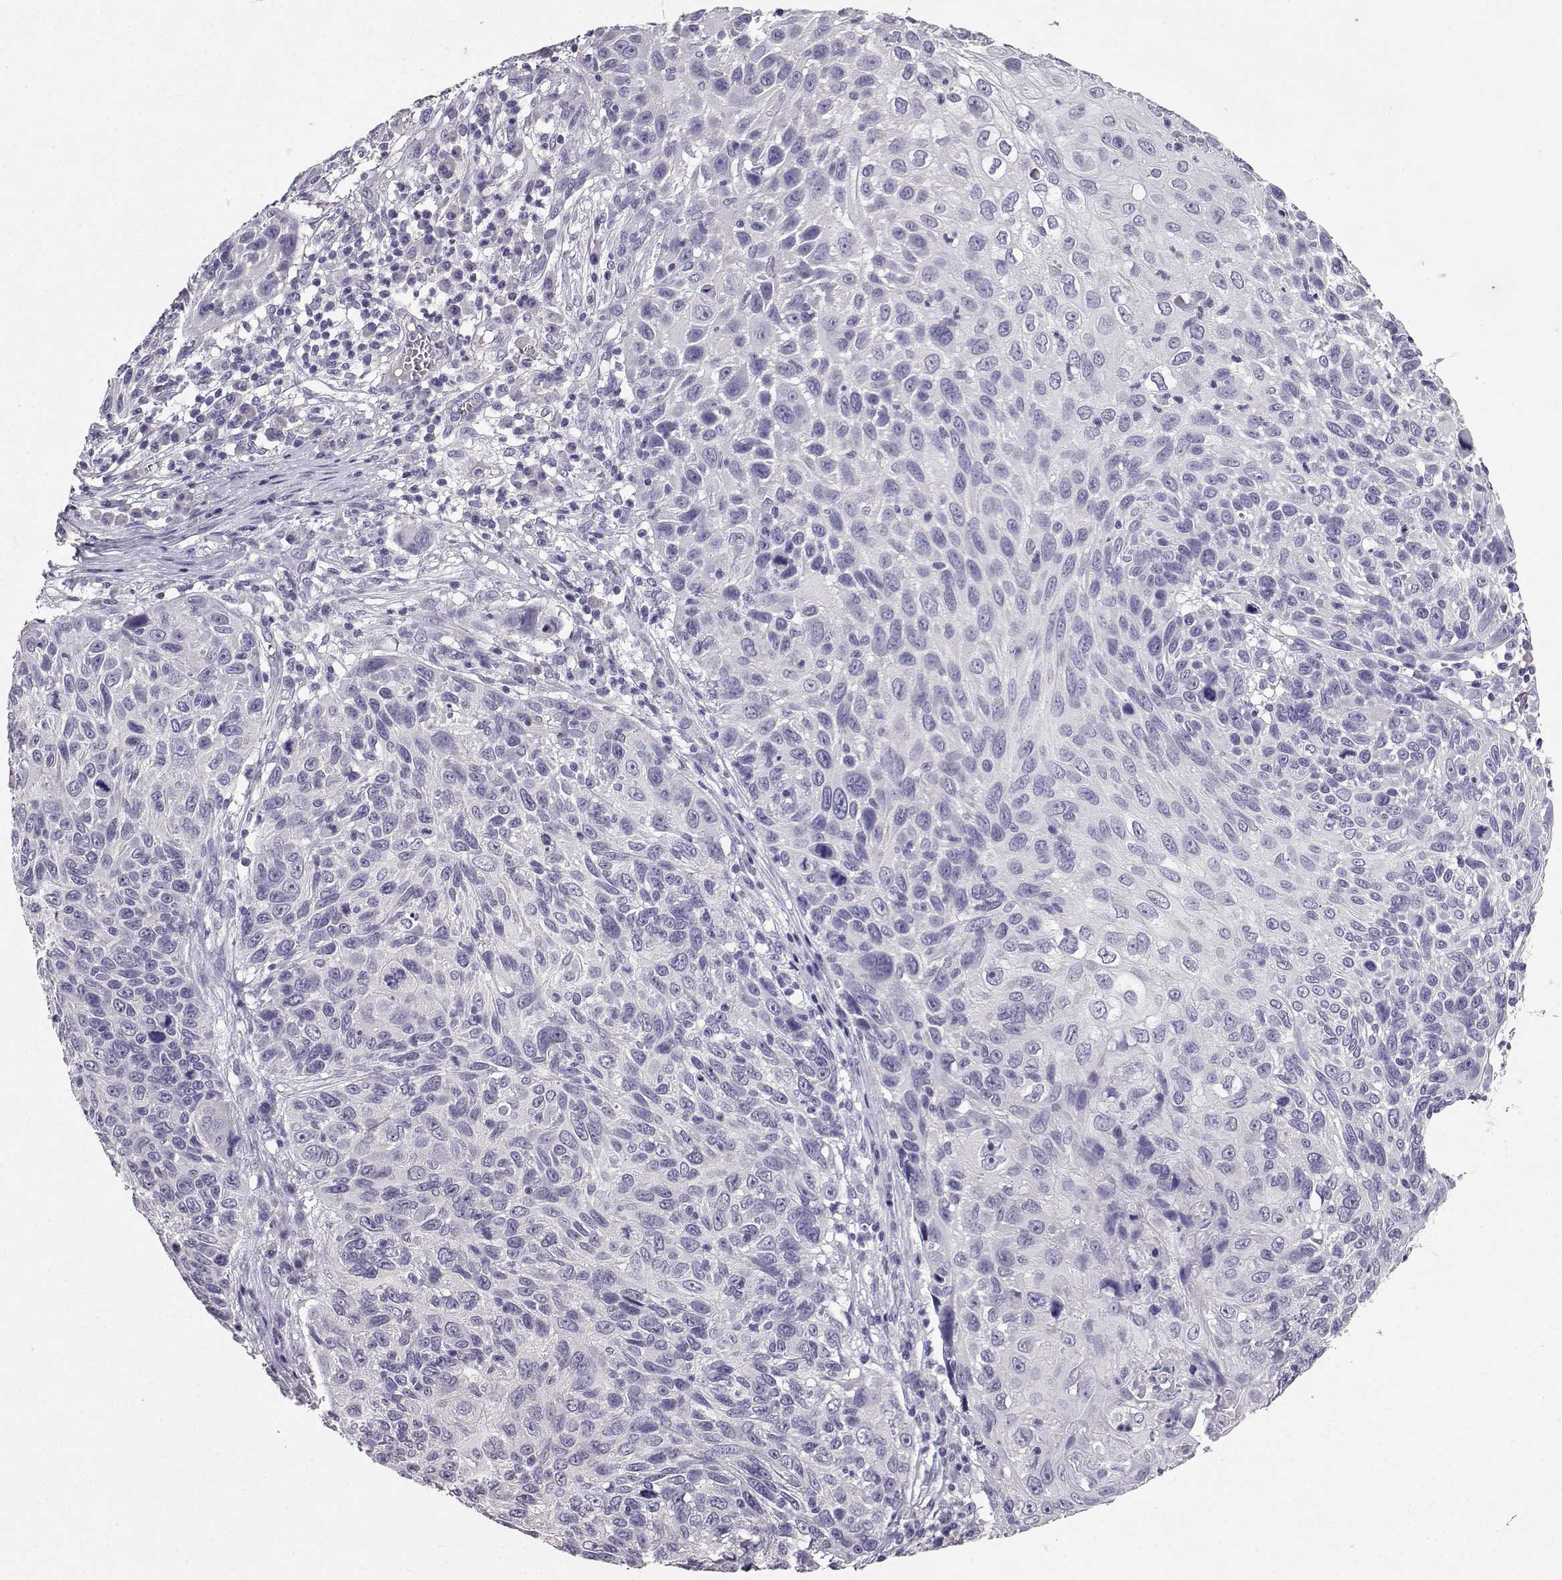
{"staining": {"intensity": "negative", "quantity": "none", "location": "none"}, "tissue": "skin cancer", "cell_type": "Tumor cells", "image_type": "cancer", "snomed": [{"axis": "morphology", "description": "Squamous cell carcinoma, NOS"}, {"axis": "topography", "description": "Skin"}], "caption": "Histopathology image shows no significant protein positivity in tumor cells of skin cancer. (Brightfield microscopy of DAB immunohistochemistry at high magnification).", "gene": "SPAG11B", "patient": {"sex": "male", "age": 92}}